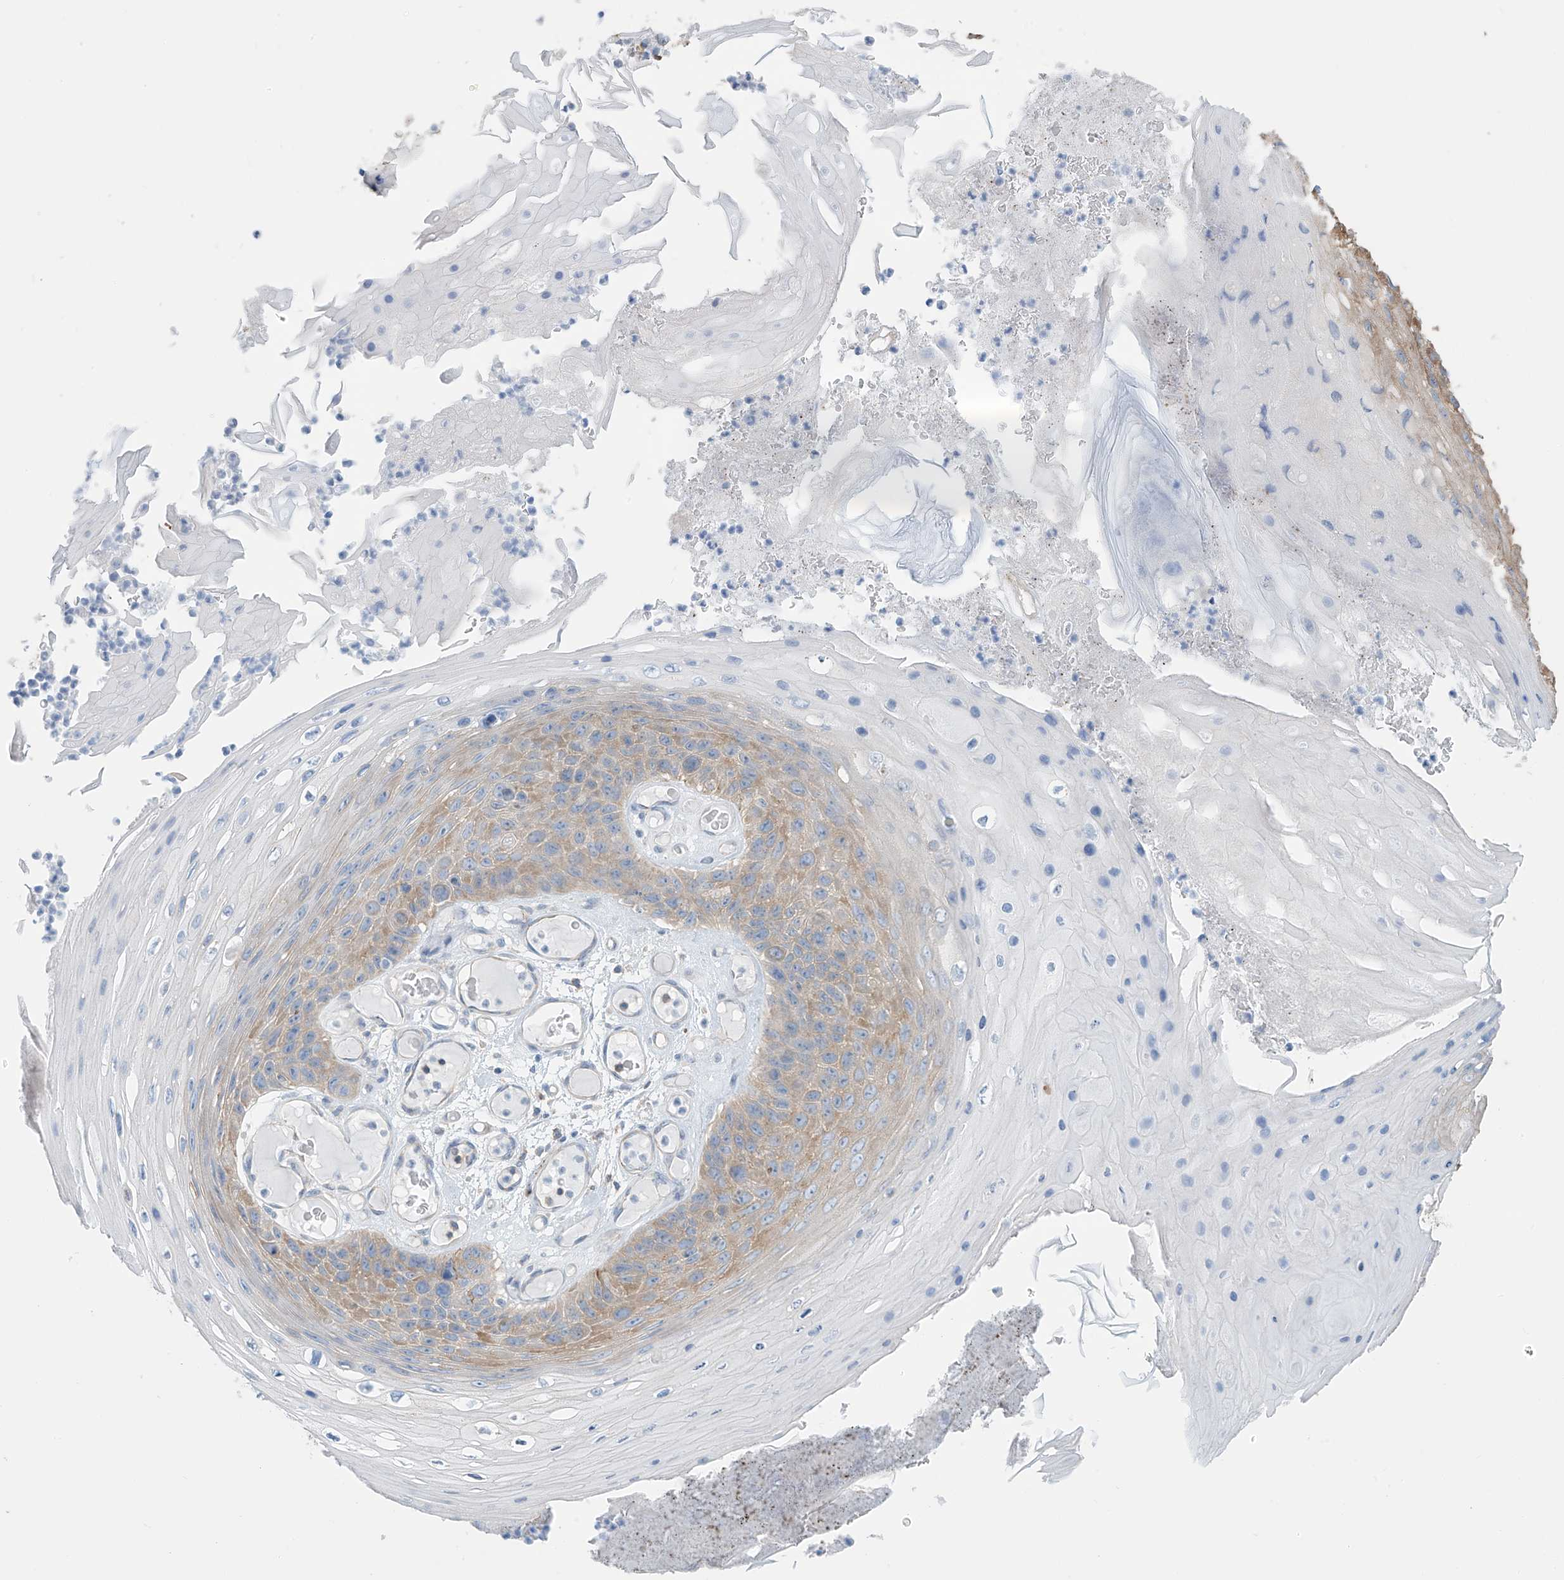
{"staining": {"intensity": "weak", "quantity": ">75%", "location": "cytoplasmic/membranous"}, "tissue": "skin cancer", "cell_type": "Tumor cells", "image_type": "cancer", "snomed": [{"axis": "morphology", "description": "Squamous cell carcinoma, NOS"}, {"axis": "topography", "description": "Skin"}], "caption": "Protein staining of squamous cell carcinoma (skin) tissue demonstrates weak cytoplasmic/membranous positivity in about >75% of tumor cells.", "gene": "ZNF846", "patient": {"sex": "female", "age": 88}}